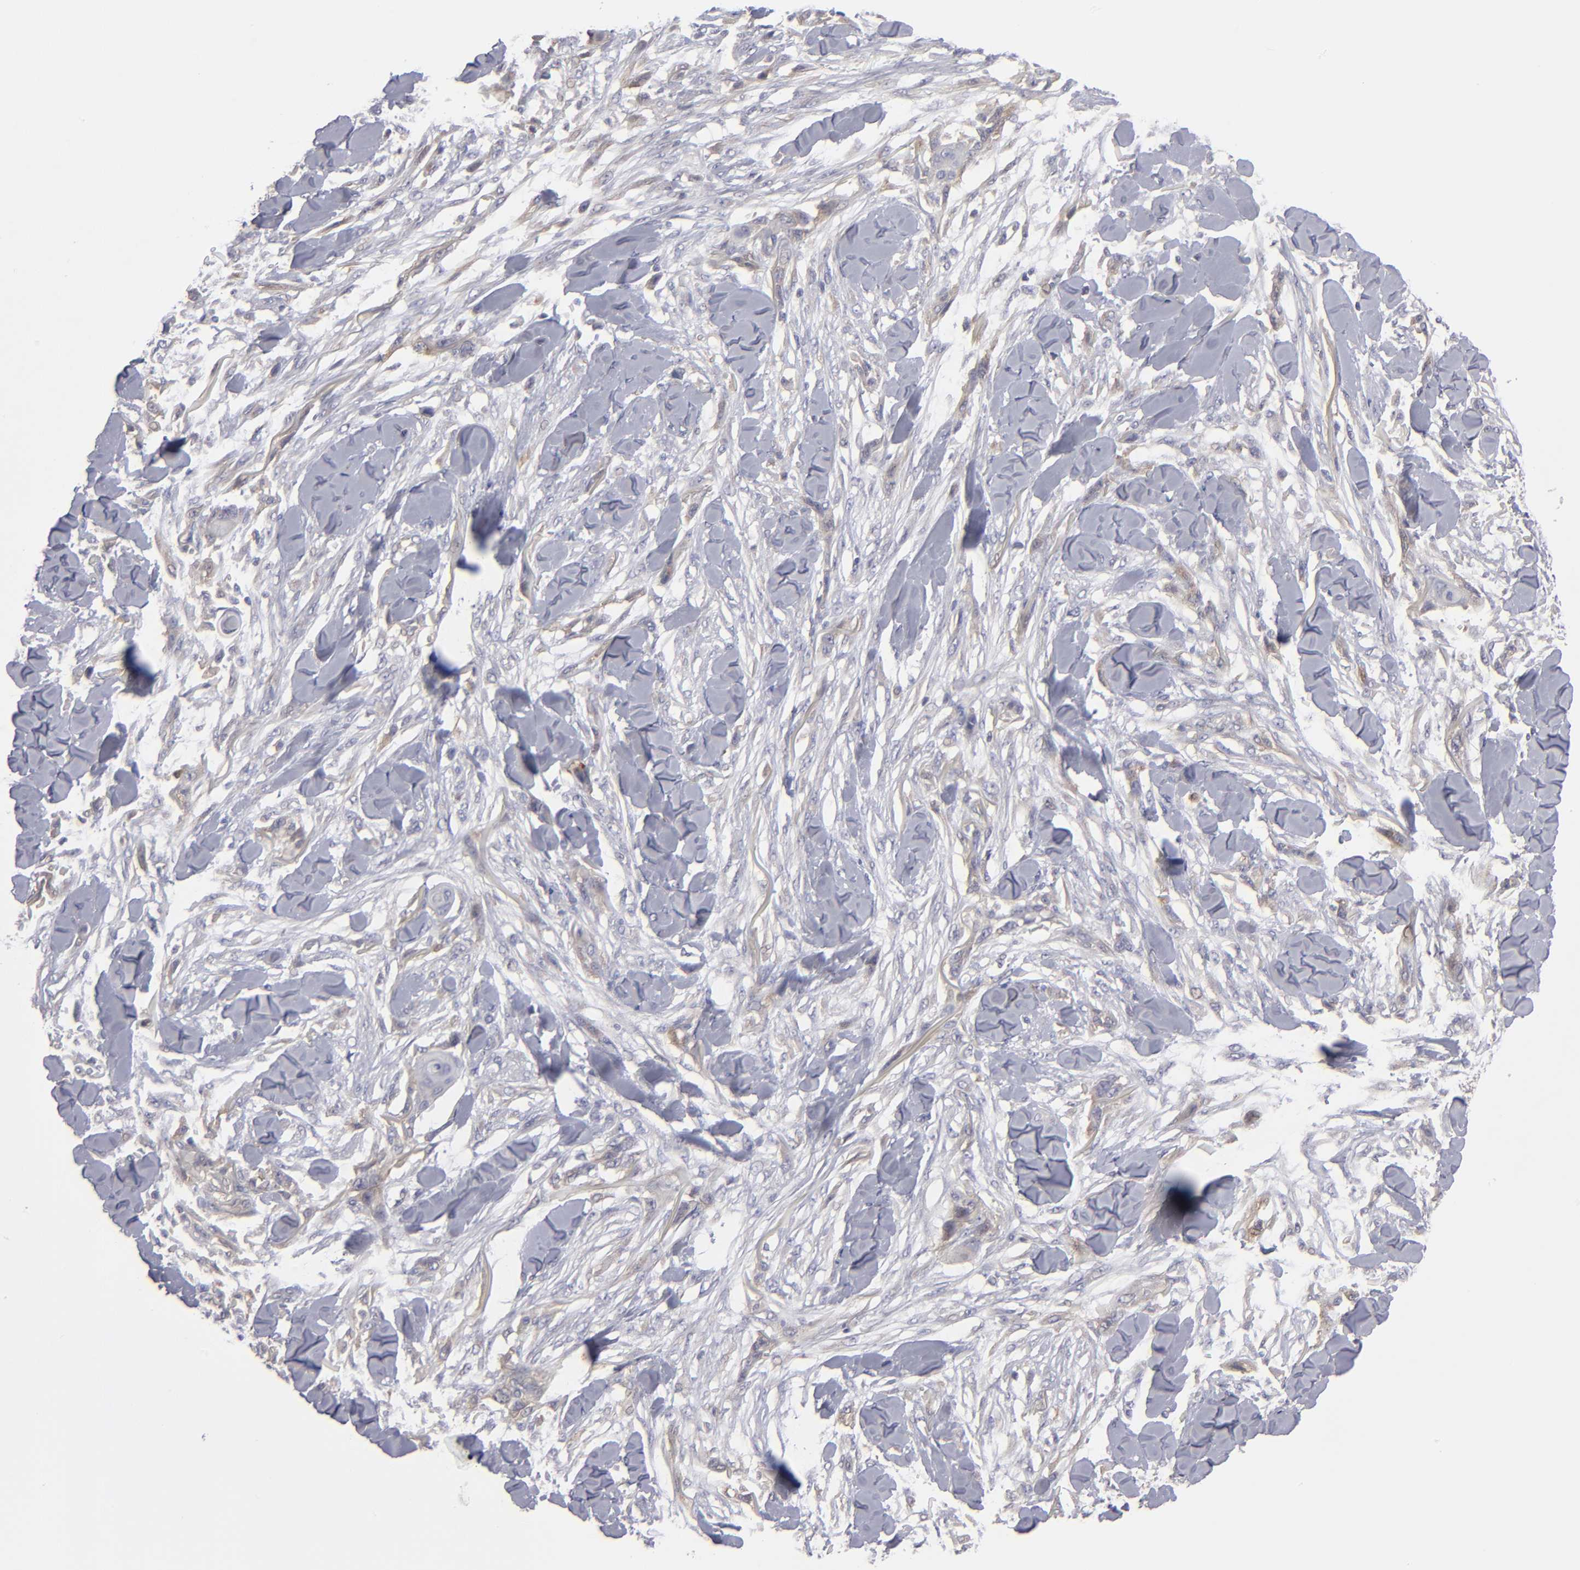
{"staining": {"intensity": "moderate", "quantity": "25%-75%", "location": "cytoplasmic/membranous"}, "tissue": "skin cancer", "cell_type": "Tumor cells", "image_type": "cancer", "snomed": [{"axis": "morphology", "description": "Squamous cell carcinoma, NOS"}, {"axis": "topography", "description": "Skin"}], "caption": "Protein staining demonstrates moderate cytoplasmic/membranous positivity in about 25%-75% of tumor cells in squamous cell carcinoma (skin).", "gene": "CEP97", "patient": {"sex": "female", "age": 59}}